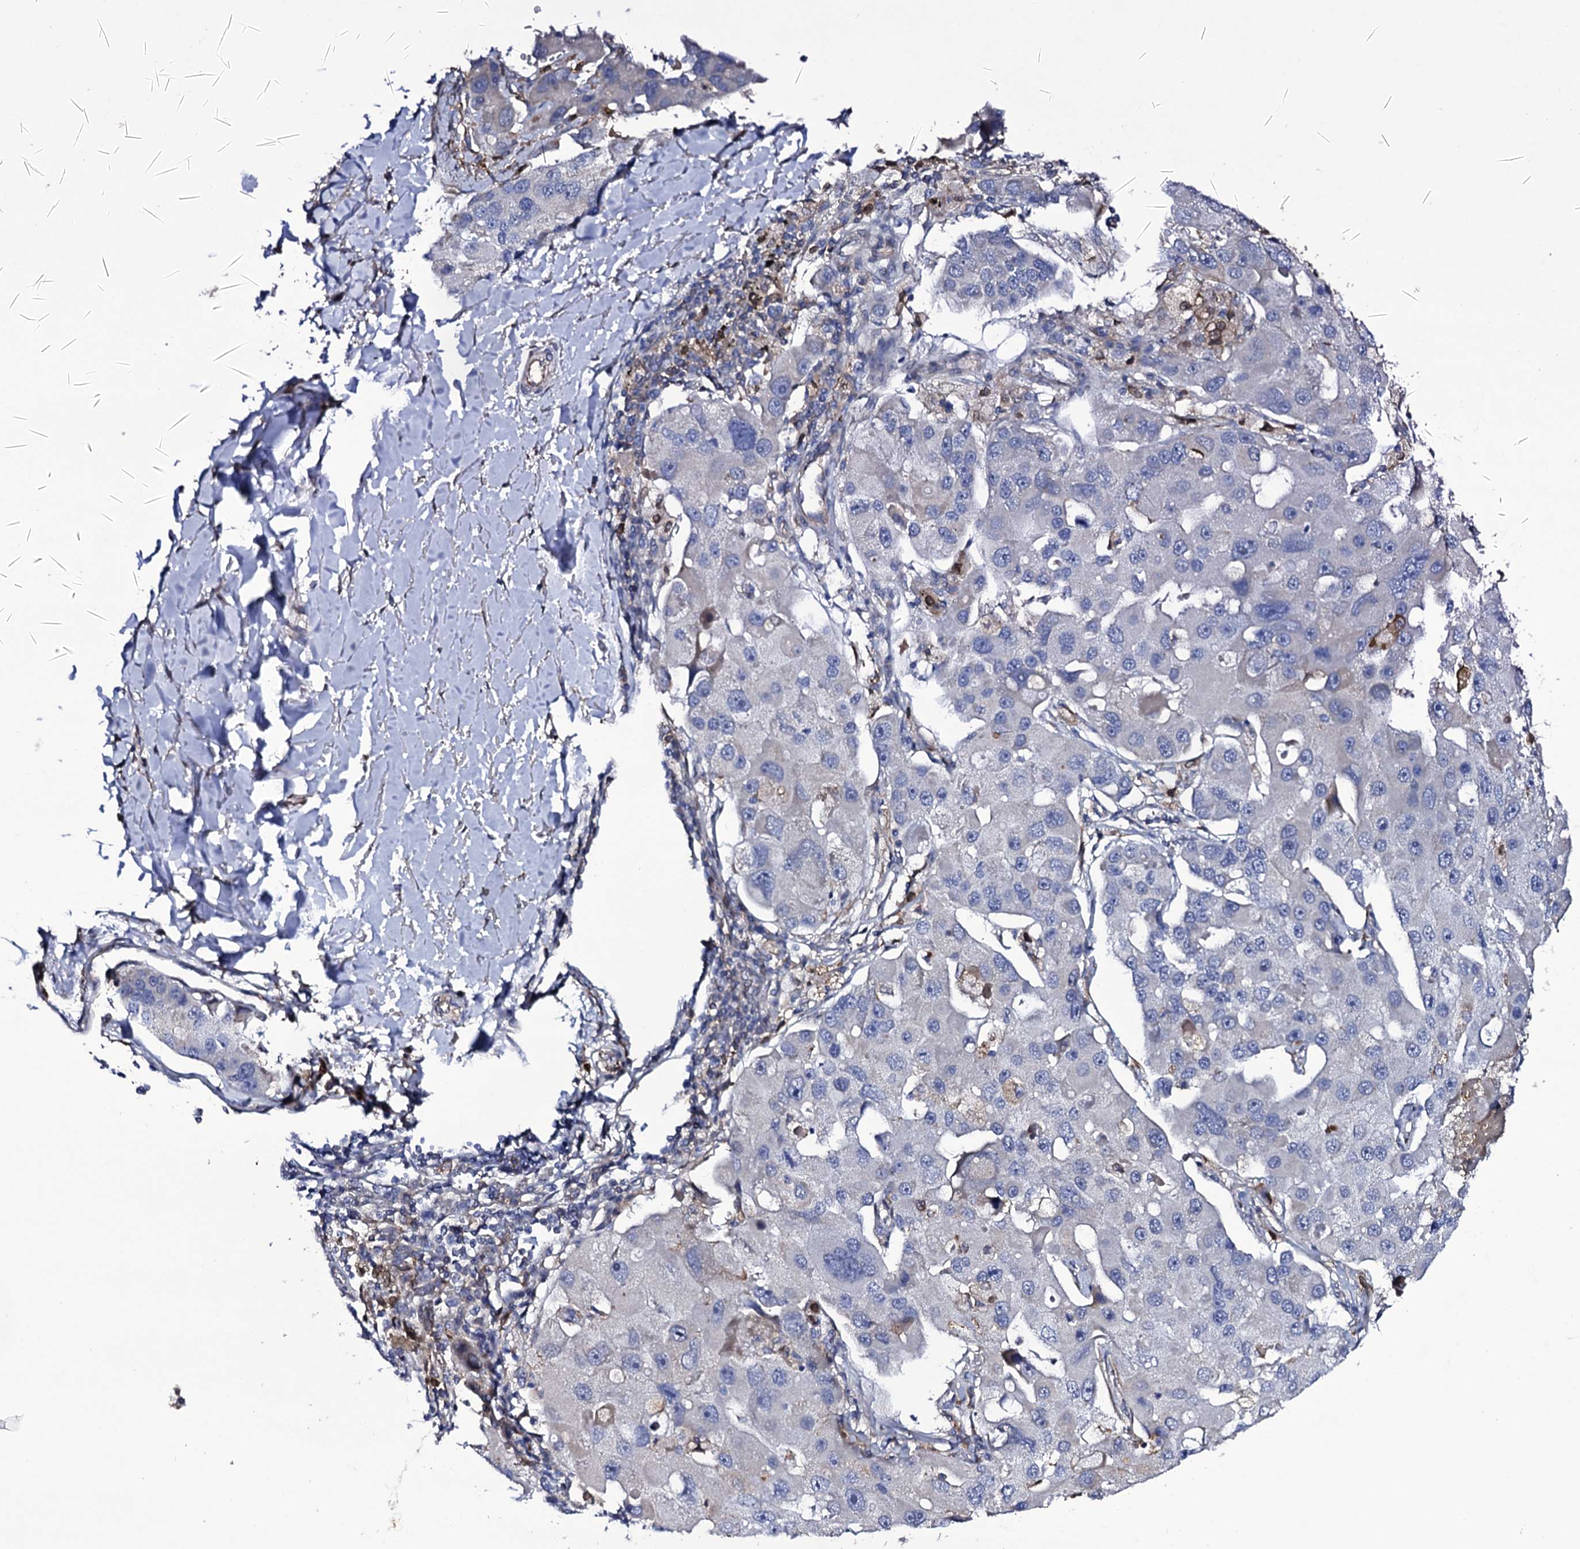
{"staining": {"intensity": "negative", "quantity": "none", "location": "none"}, "tissue": "lung cancer", "cell_type": "Tumor cells", "image_type": "cancer", "snomed": [{"axis": "morphology", "description": "Adenocarcinoma, NOS"}, {"axis": "topography", "description": "Lung"}], "caption": "Photomicrograph shows no protein positivity in tumor cells of adenocarcinoma (lung) tissue.", "gene": "TTC23", "patient": {"sex": "female", "age": 54}}